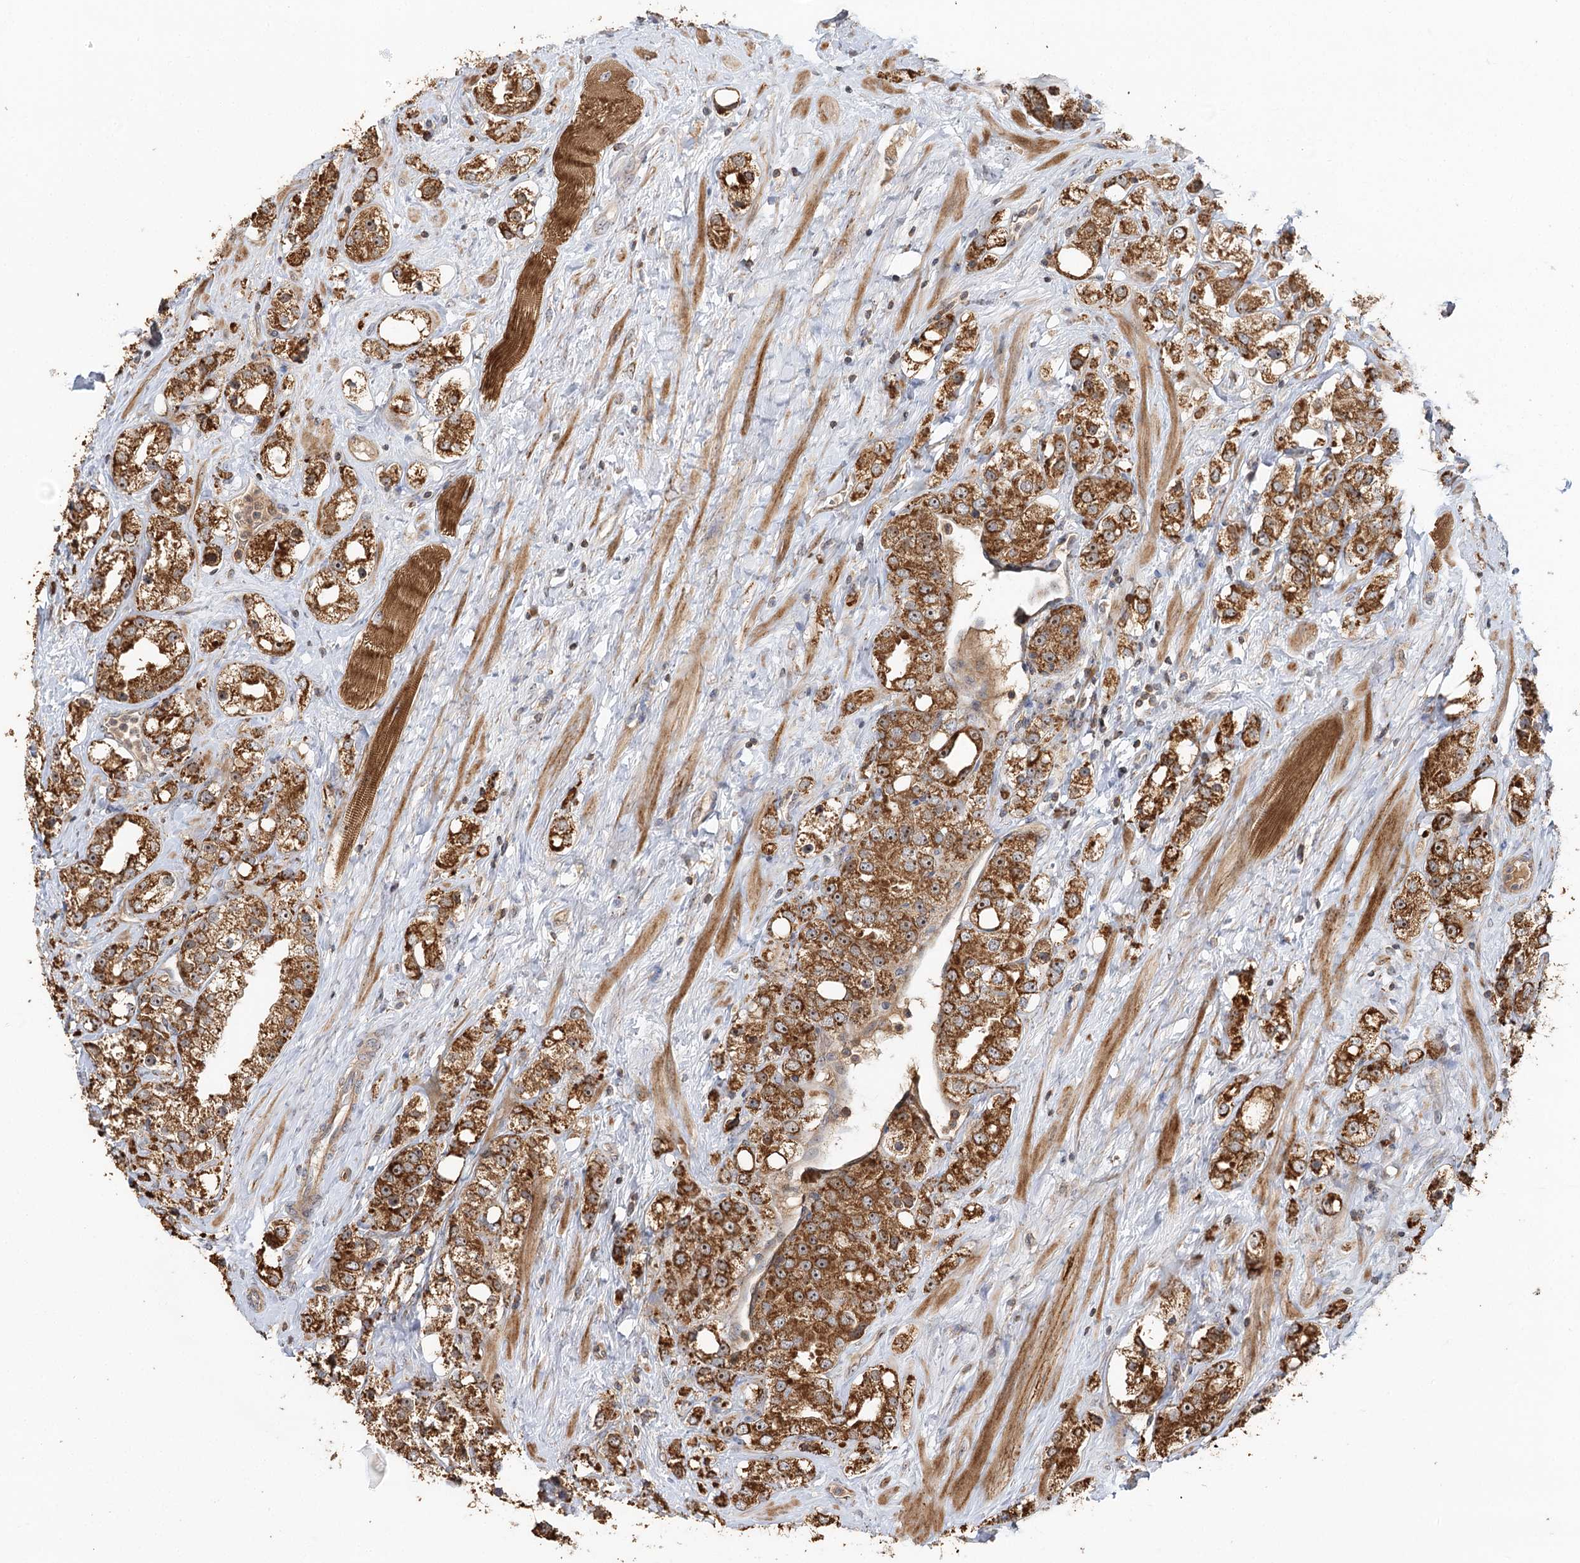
{"staining": {"intensity": "strong", "quantity": ">75%", "location": "cytoplasmic/membranous"}, "tissue": "prostate cancer", "cell_type": "Tumor cells", "image_type": "cancer", "snomed": [{"axis": "morphology", "description": "Adenocarcinoma, NOS"}, {"axis": "topography", "description": "Prostate"}], "caption": "Immunohistochemistry micrograph of neoplastic tissue: human prostate adenocarcinoma stained using IHC reveals high levels of strong protein expression localized specifically in the cytoplasmic/membranous of tumor cells, appearing as a cytoplasmic/membranous brown color.", "gene": "RAPGEF6", "patient": {"sex": "male", "age": 79}}